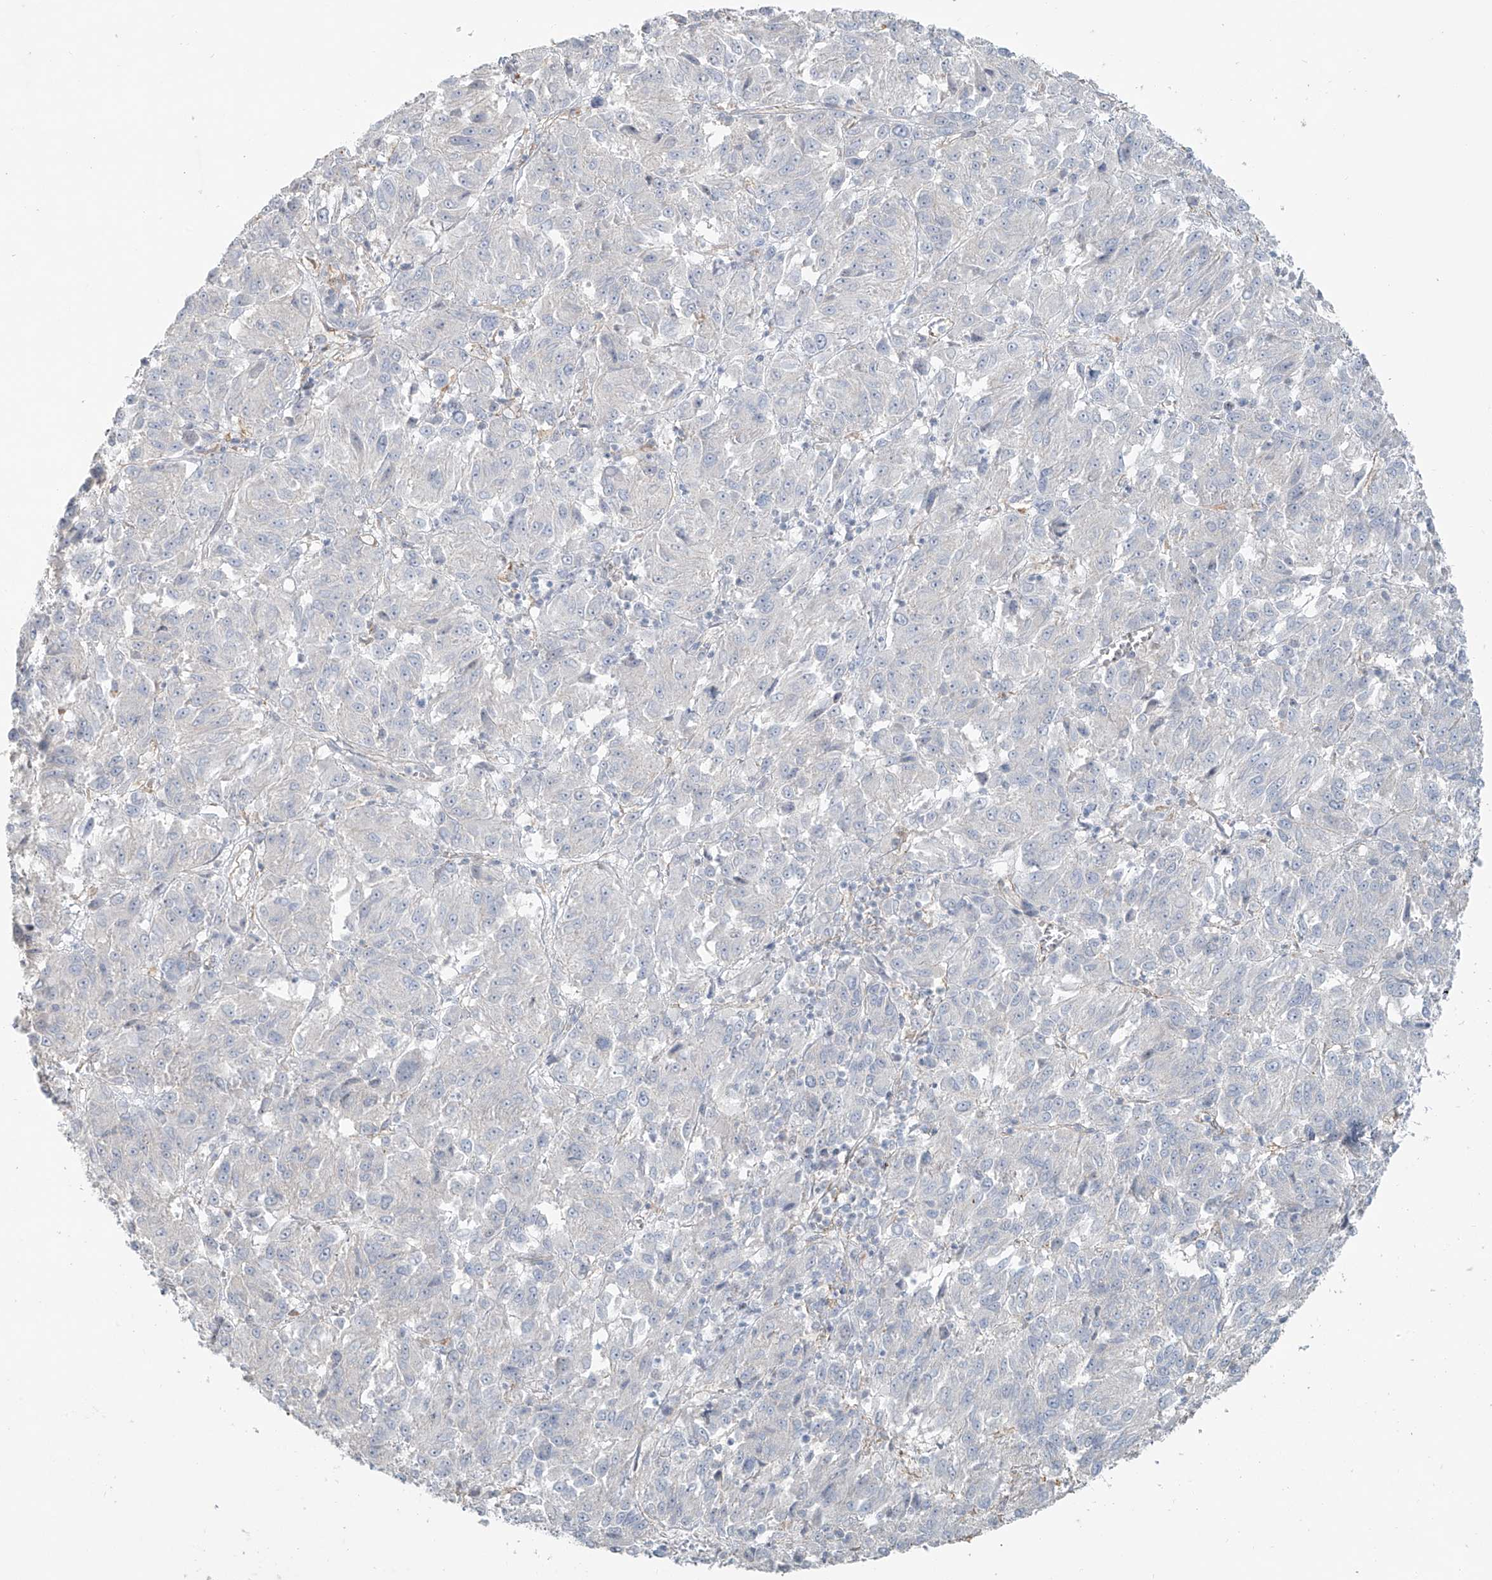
{"staining": {"intensity": "negative", "quantity": "none", "location": "none"}, "tissue": "melanoma", "cell_type": "Tumor cells", "image_type": "cancer", "snomed": [{"axis": "morphology", "description": "Malignant melanoma, Metastatic site"}, {"axis": "topography", "description": "Lung"}], "caption": "Tumor cells show no significant positivity in melanoma. (Stains: DAB (3,3'-diaminobenzidine) immunohistochemistry with hematoxylin counter stain, Microscopy: brightfield microscopy at high magnification).", "gene": "TUBE1", "patient": {"sex": "male", "age": 64}}